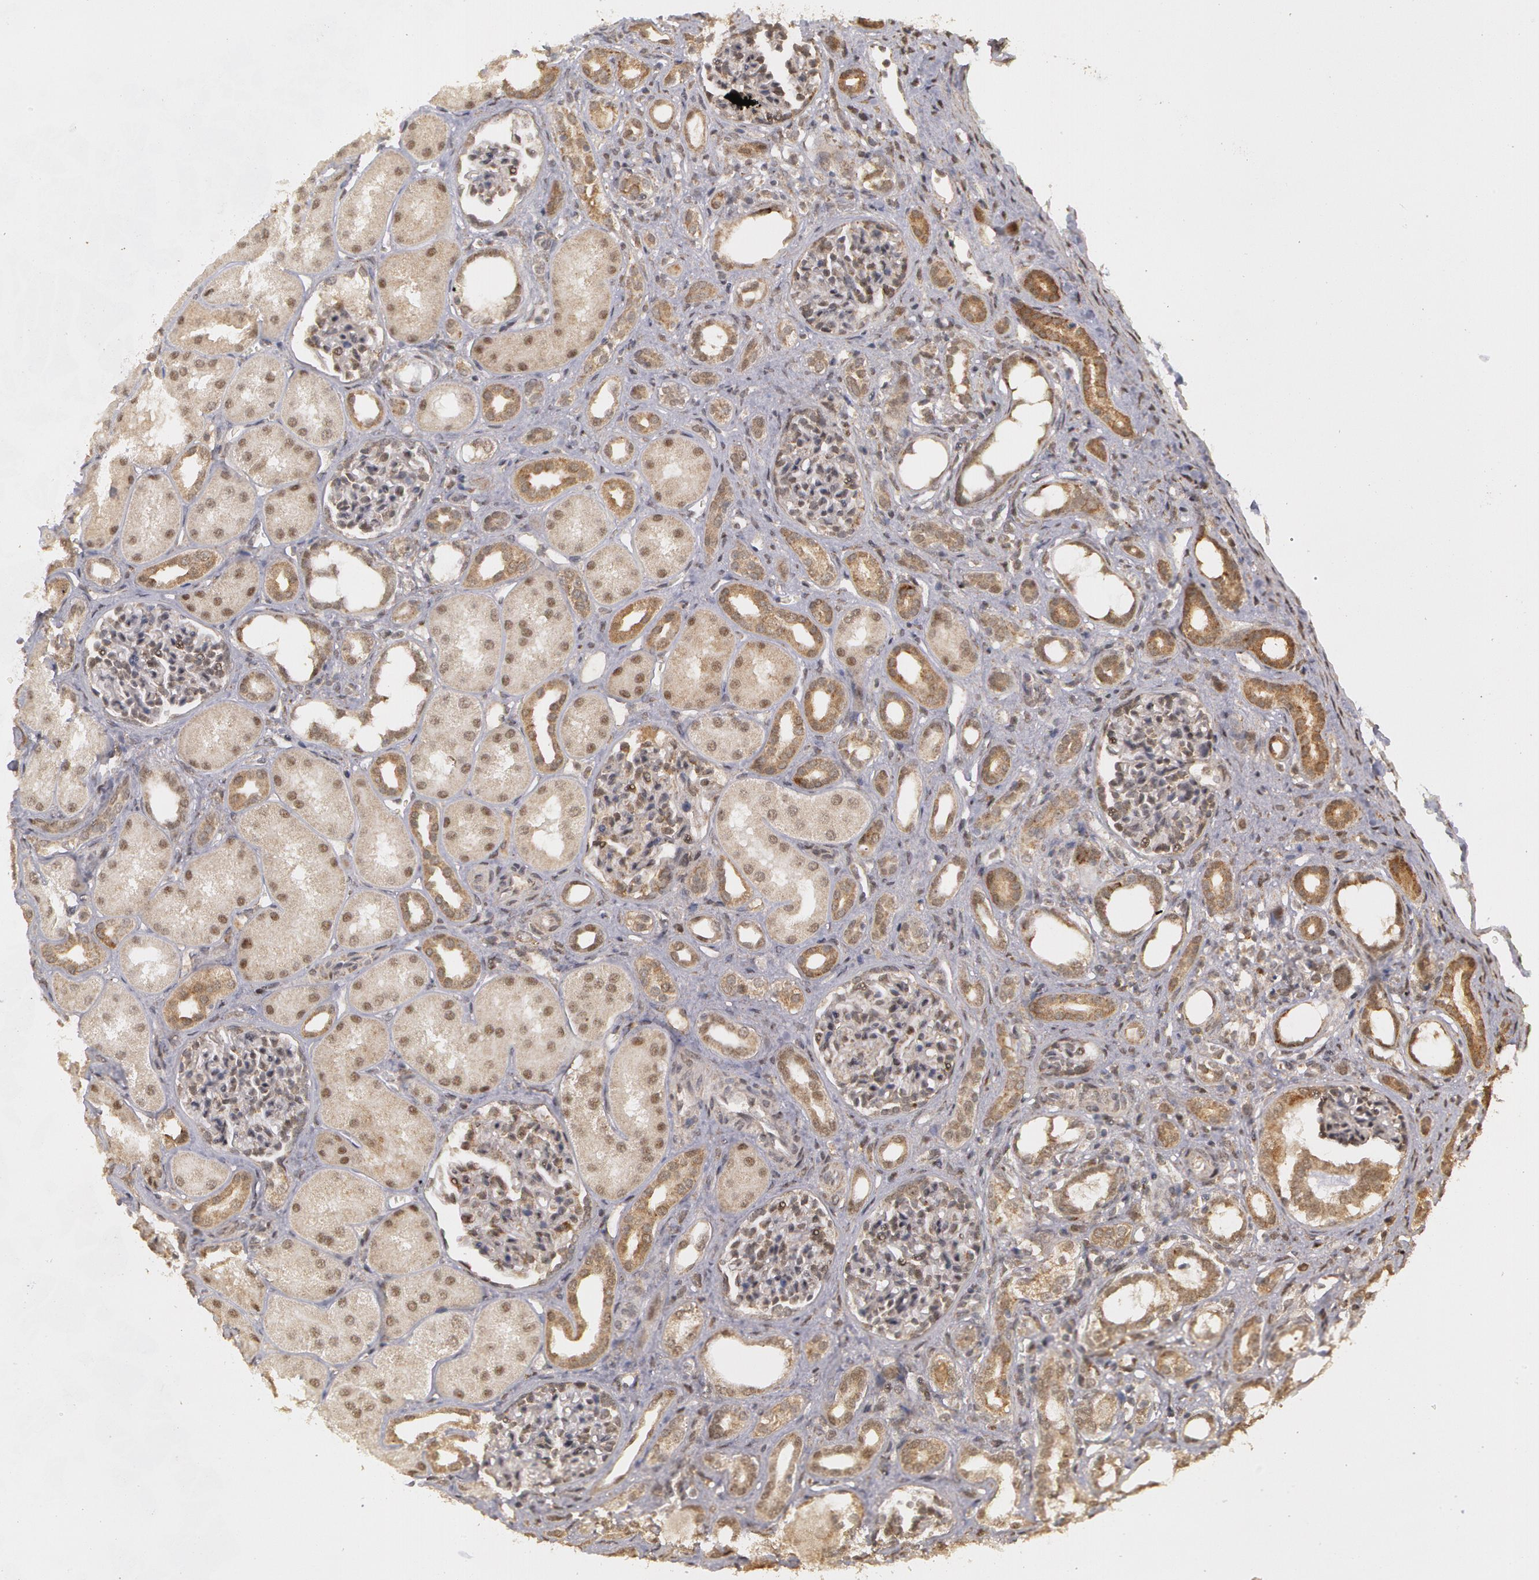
{"staining": {"intensity": "moderate", "quantity": "25%-75%", "location": "cytoplasmic/membranous"}, "tissue": "kidney", "cell_type": "Cells in glomeruli", "image_type": "normal", "snomed": [{"axis": "morphology", "description": "Normal tissue, NOS"}, {"axis": "topography", "description": "Kidney"}], "caption": "Immunohistochemical staining of unremarkable human kidney shows 25%-75% levels of moderate cytoplasmic/membranous protein expression in approximately 25%-75% of cells in glomeruli.", "gene": "GLIS1", "patient": {"sex": "male", "age": 7}}